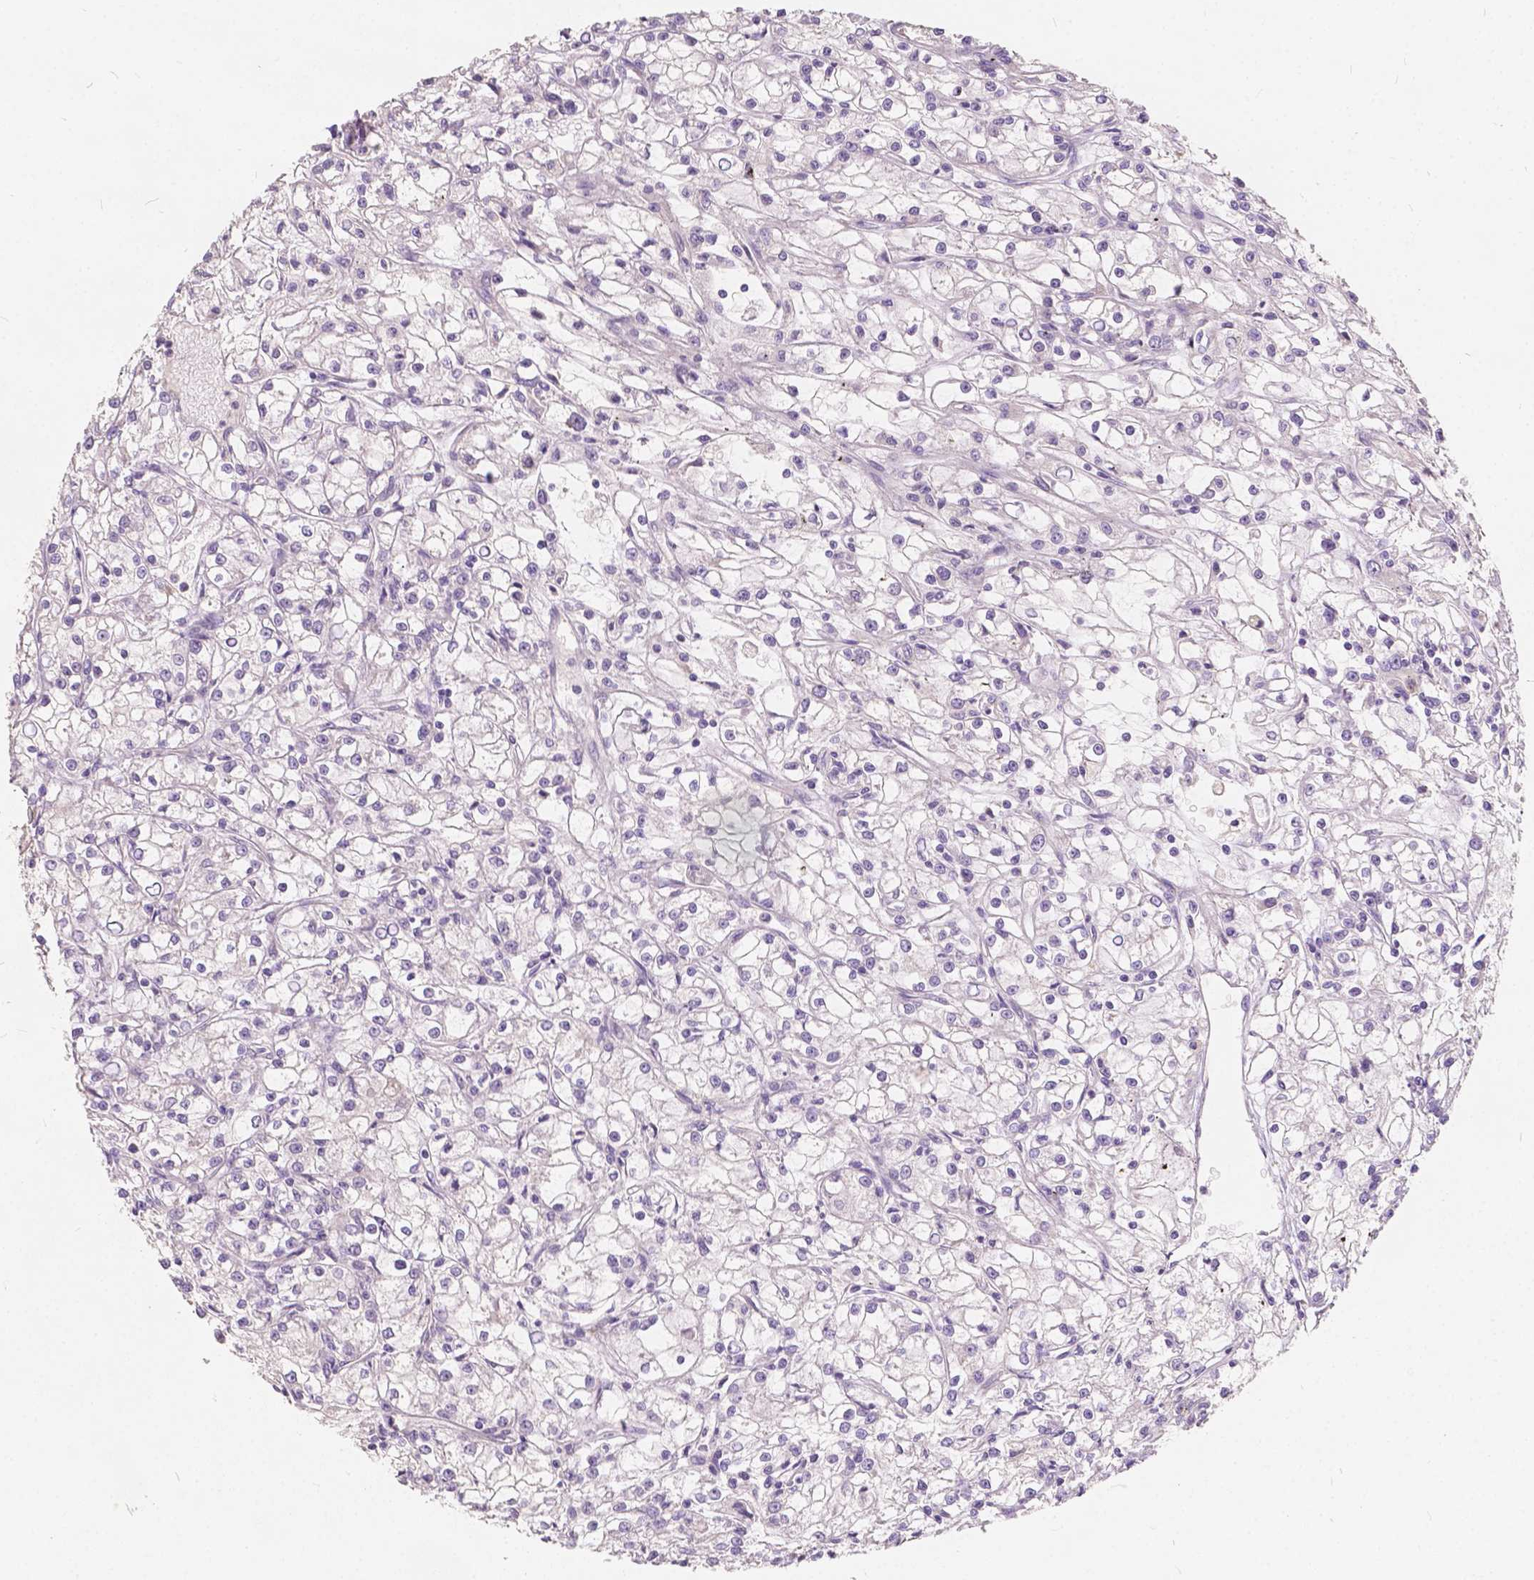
{"staining": {"intensity": "negative", "quantity": "none", "location": "none"}, "tissue": "renal cancer", "cell_type": "Tumor cells", "image_type": "cancer", "snomed": [{"axis": "morphology", "description": "Adenocarcinoma, NOS"}, {"axis": "topography", "description": "Kidney"}], "caption": "Protein analysis of renal adenocarcinoma exhibits no significant staining in tumor cells.", "gene": "SLC7A8", "patient": {"sex": "female", "age": 59}}